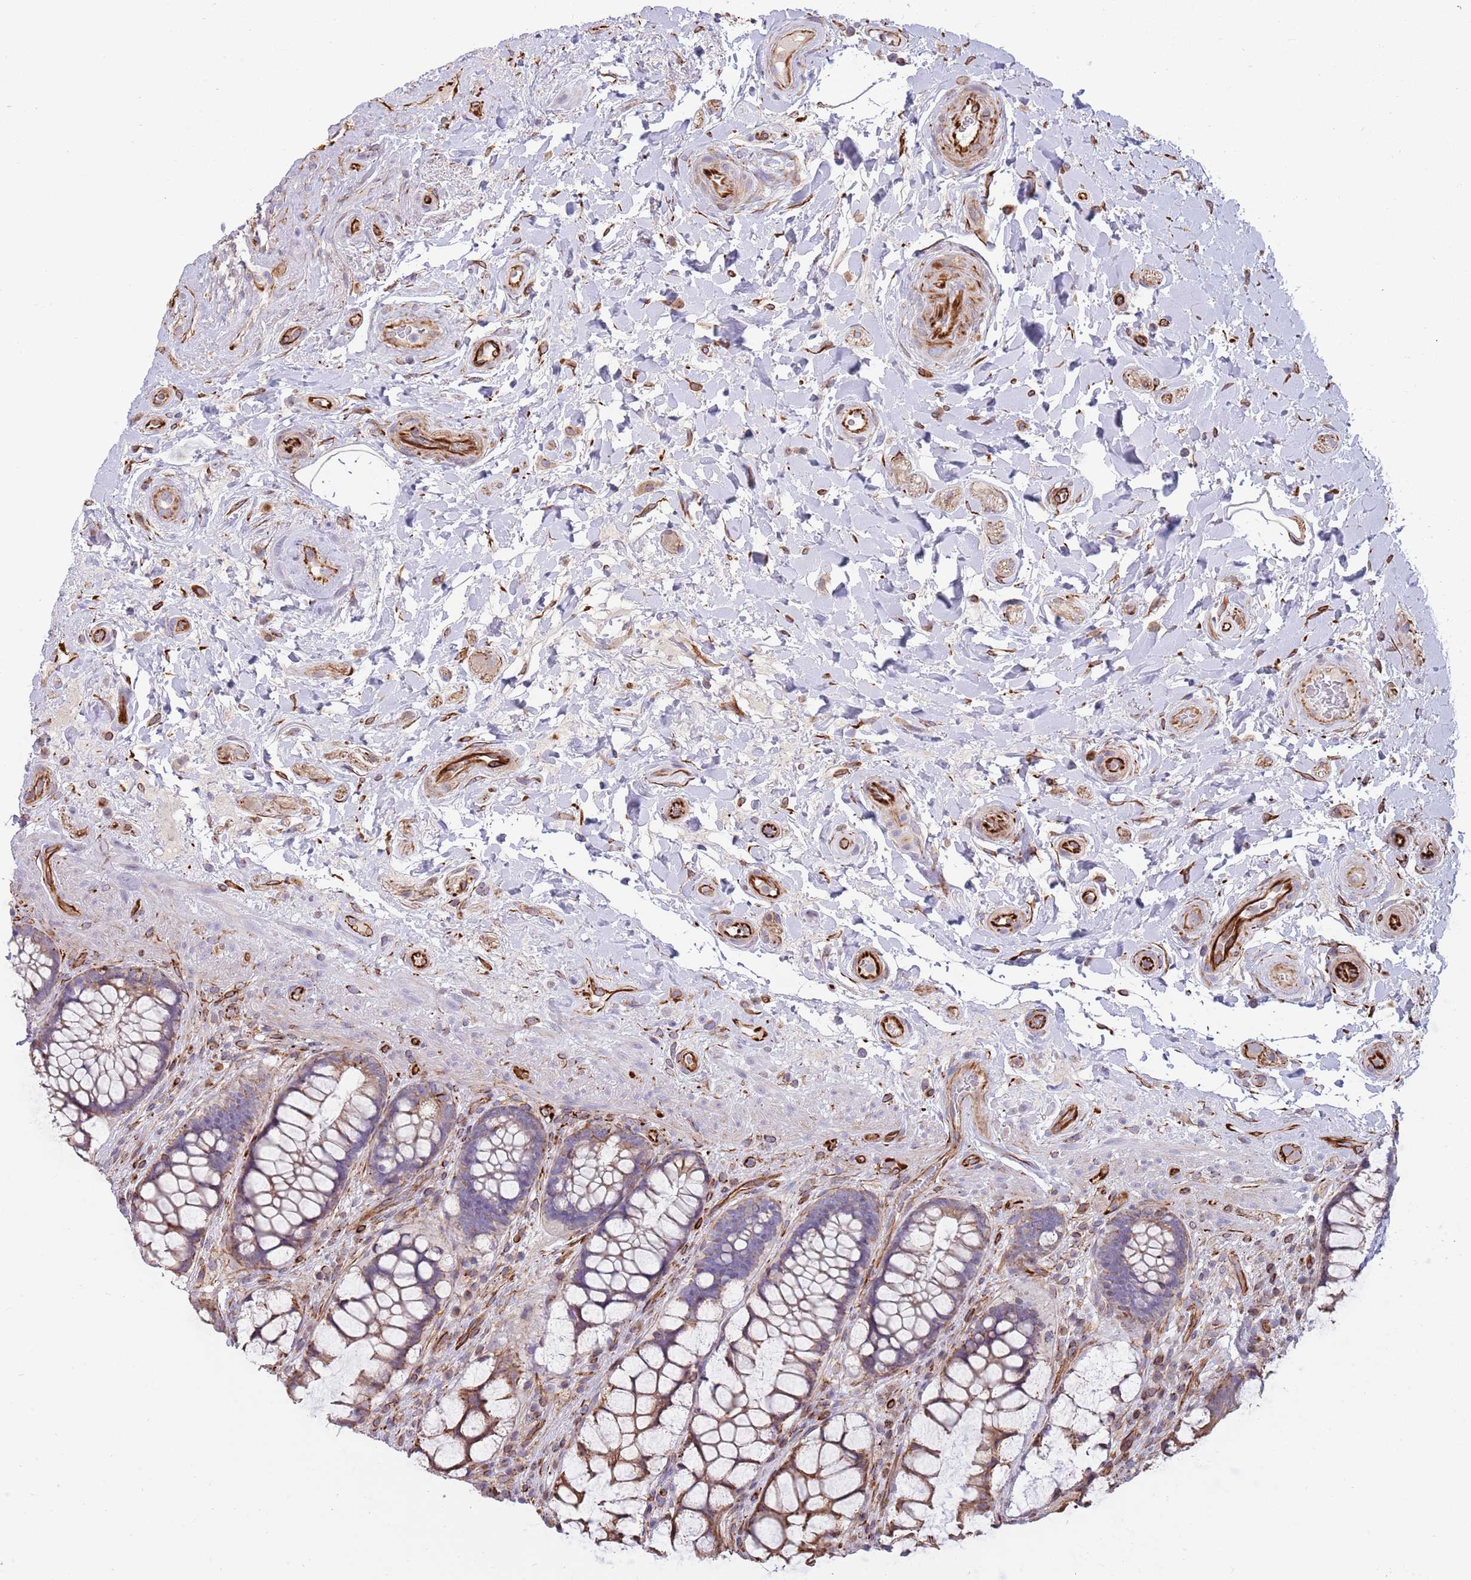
{"staining": {"intensity": "strong", "quantity": "25%-75%", "location": "cytoplasmic/membranous"}, "tissue": "rectum", "cell_type": "Glandular cells", "image_type": "normal", "snomed": [{"axis": "morphology", "description": "Normal tissue, NOS"}, {"axis": "topography", "description": "Rectum"}], "caption": "Immunohistochemical staining of normal rectum shows high levels of strong cytoplasmic/membranous staining in approximately 25%-75% of glandular cells. The staining was performed using DAB to visualize the protein expression in brown, while the nuclei were stained in blue with hematoxylin (Magnification: 20x).", "gene": "MOGAT1", "patient": {"sex": "female", "age": 58}}